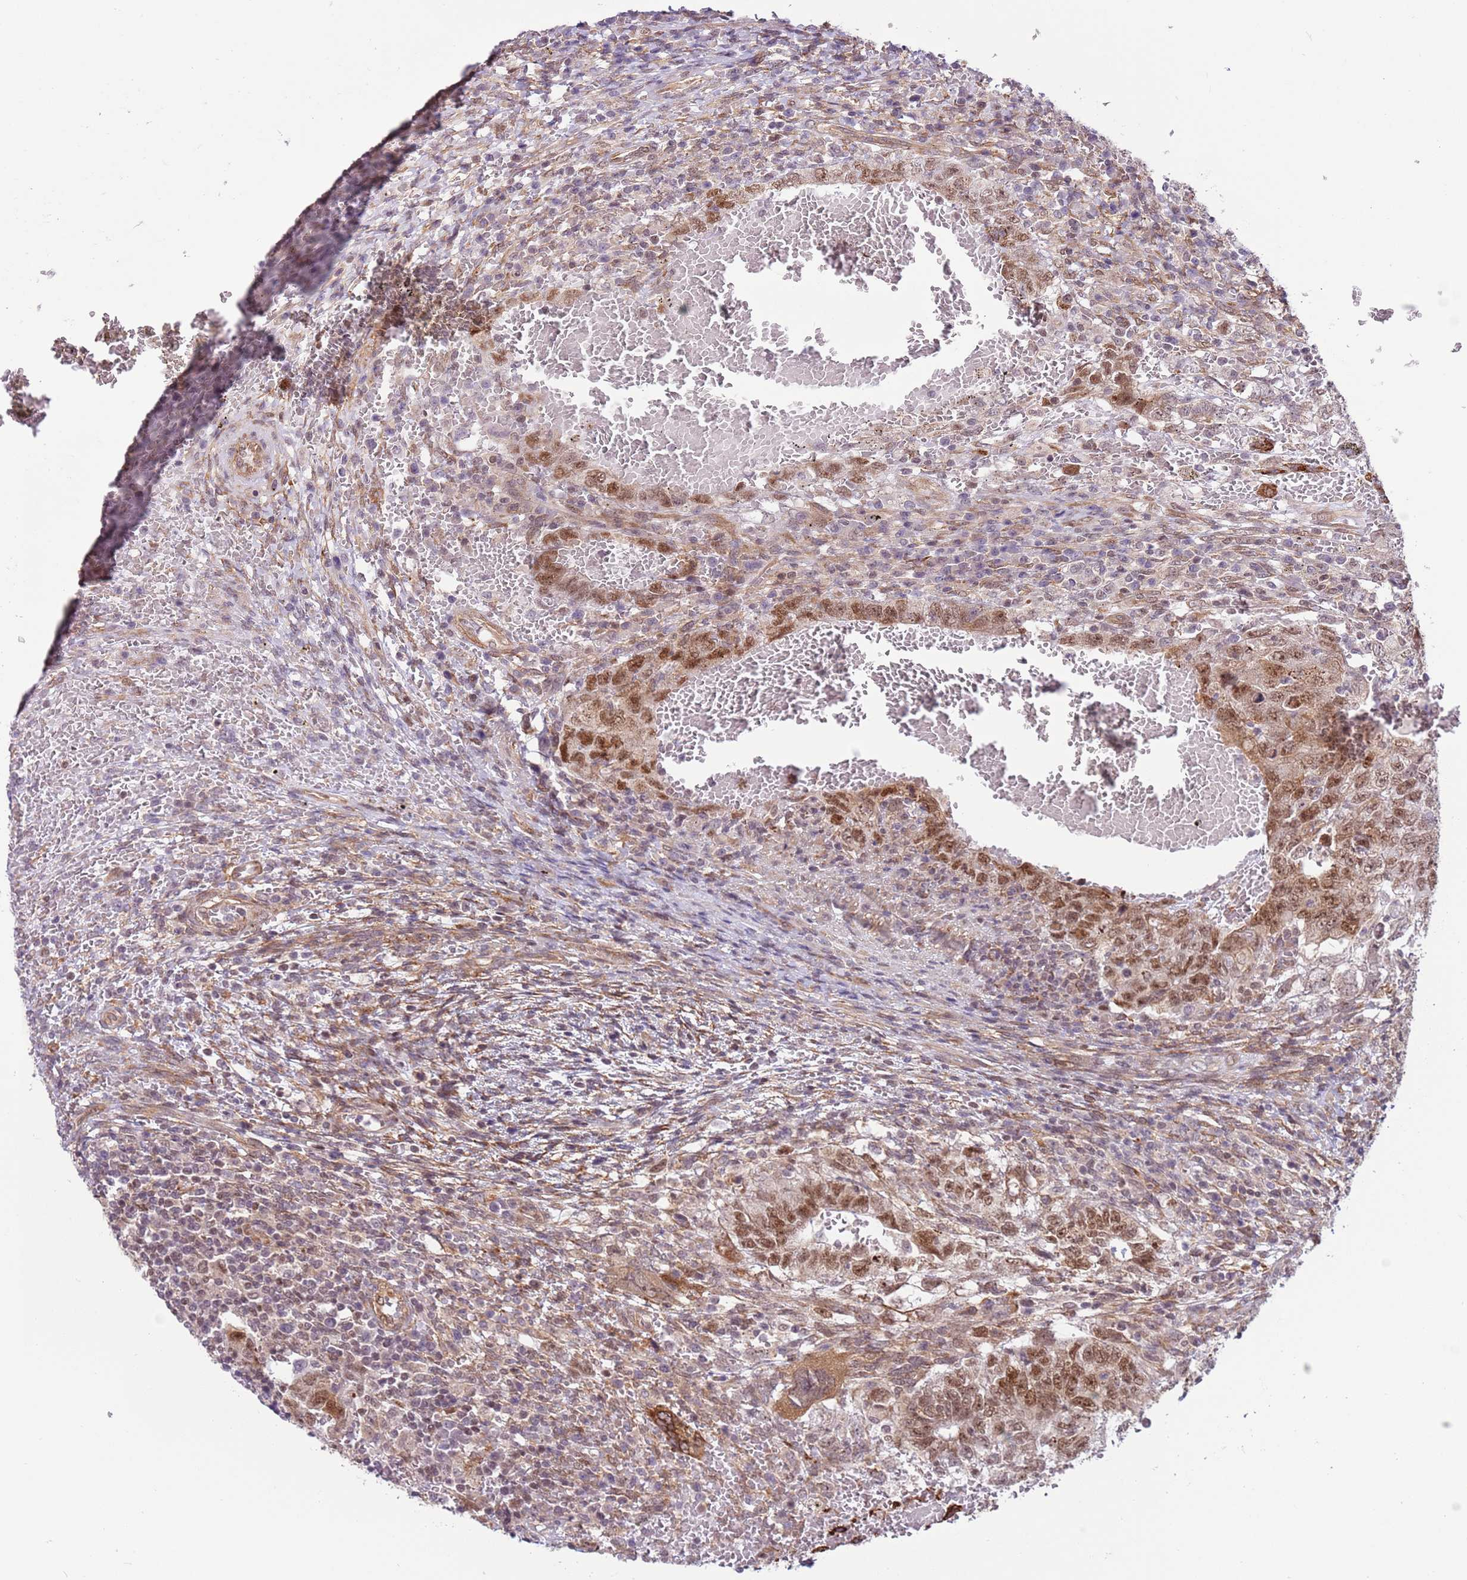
{"staining": {"intensity": "moderate", "quantity": ">75%", "location": "nuclear"}, "tissue": "testis cancer", "cell_type": "Tumor cells", "image_type": "cancer", "snomed": [{"axis": "morphology", "description": "Carcinoma, Embryonal, NOS"}, {"axis": "topography", "description": "Testis"}], "caption": "Embryonal carcinoma (testis) tissue displays moderate nuclear staining in approximately >75% of tumor cells", "gene": "DCAF4", "patient": {"sex": "male", "age": 26}}